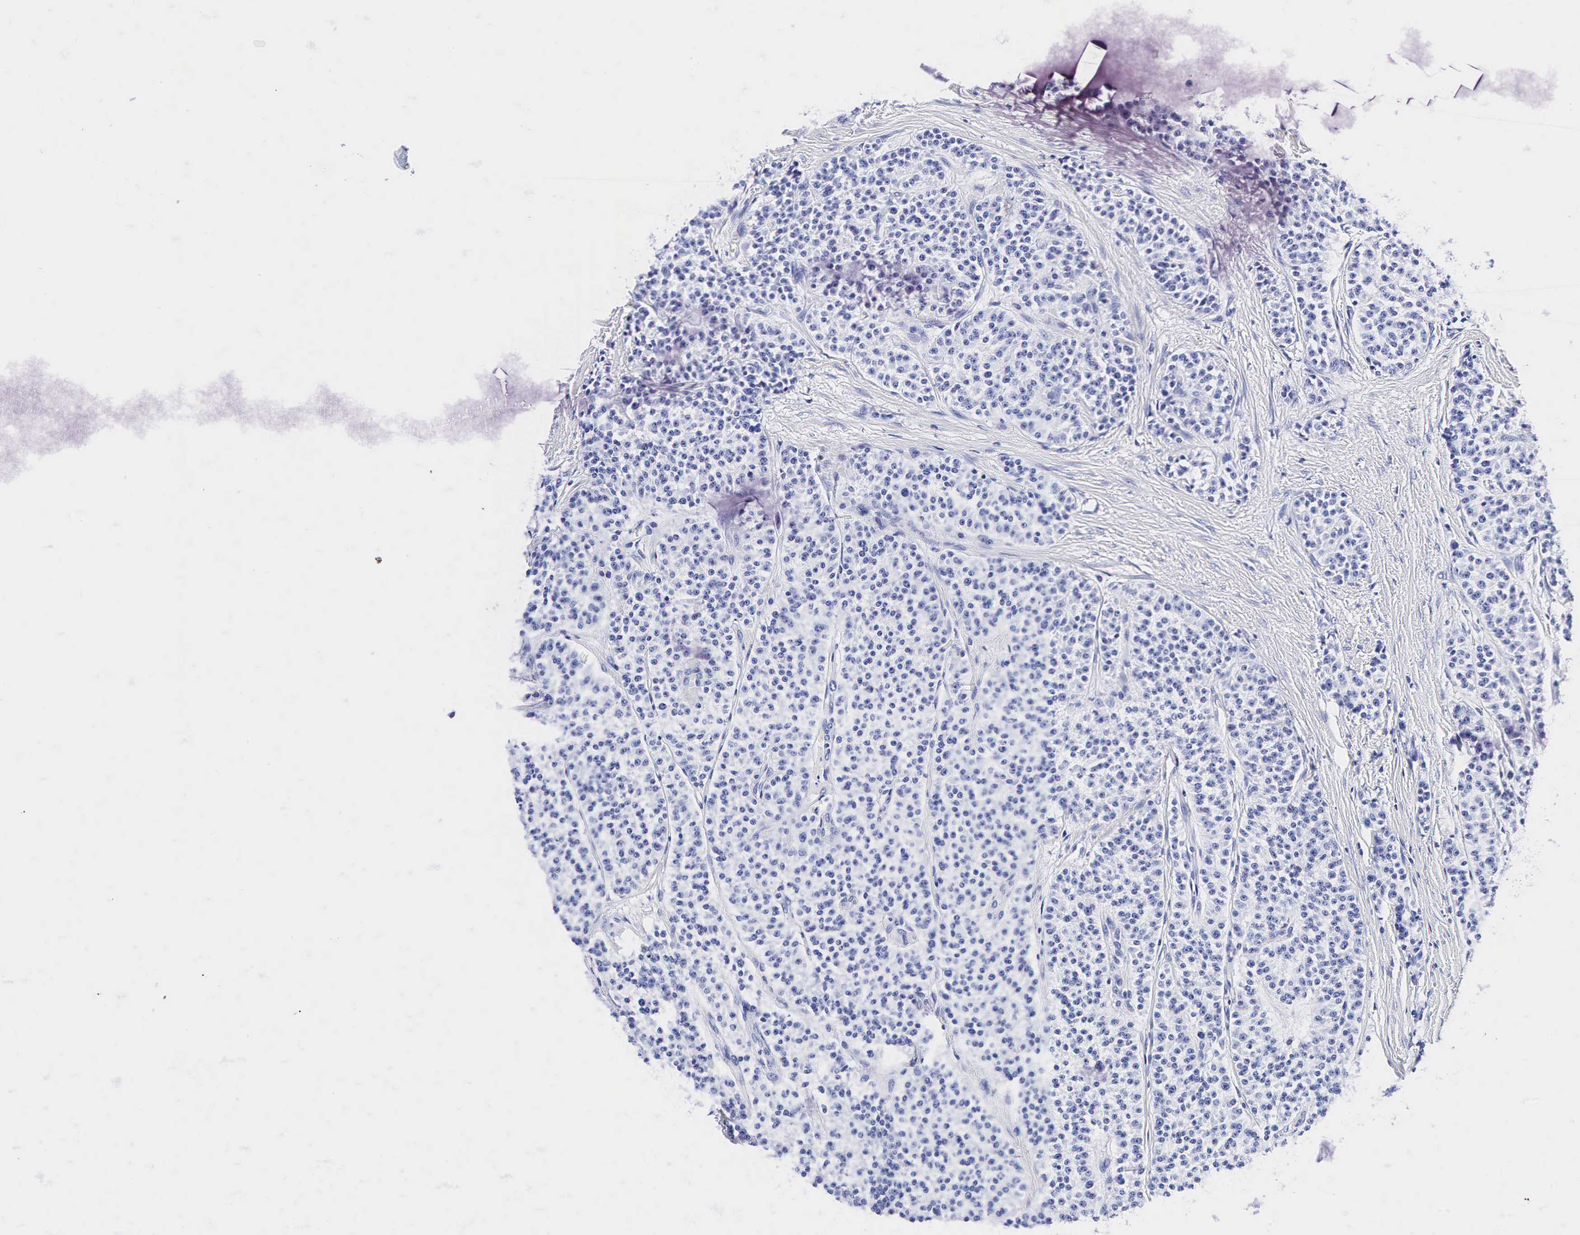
{"staining": {"intensity": "negative", "quantity": "none", "location": "none"}, "tissue": "carcinoid", "cell_type": "Tumor cells", "image_type": "cancer", "snomed": [{"axis": "morphology", "description": "Carcinoid, malignant, NOS"}, {"axis": "topography", "description": "Stomach"}], "caption": "Protein analysis of carcinoid (malignant) displays no significant expression in tumor cells.", "gene": "KLK3", "patient": {"sex": "female", "age": 76}}